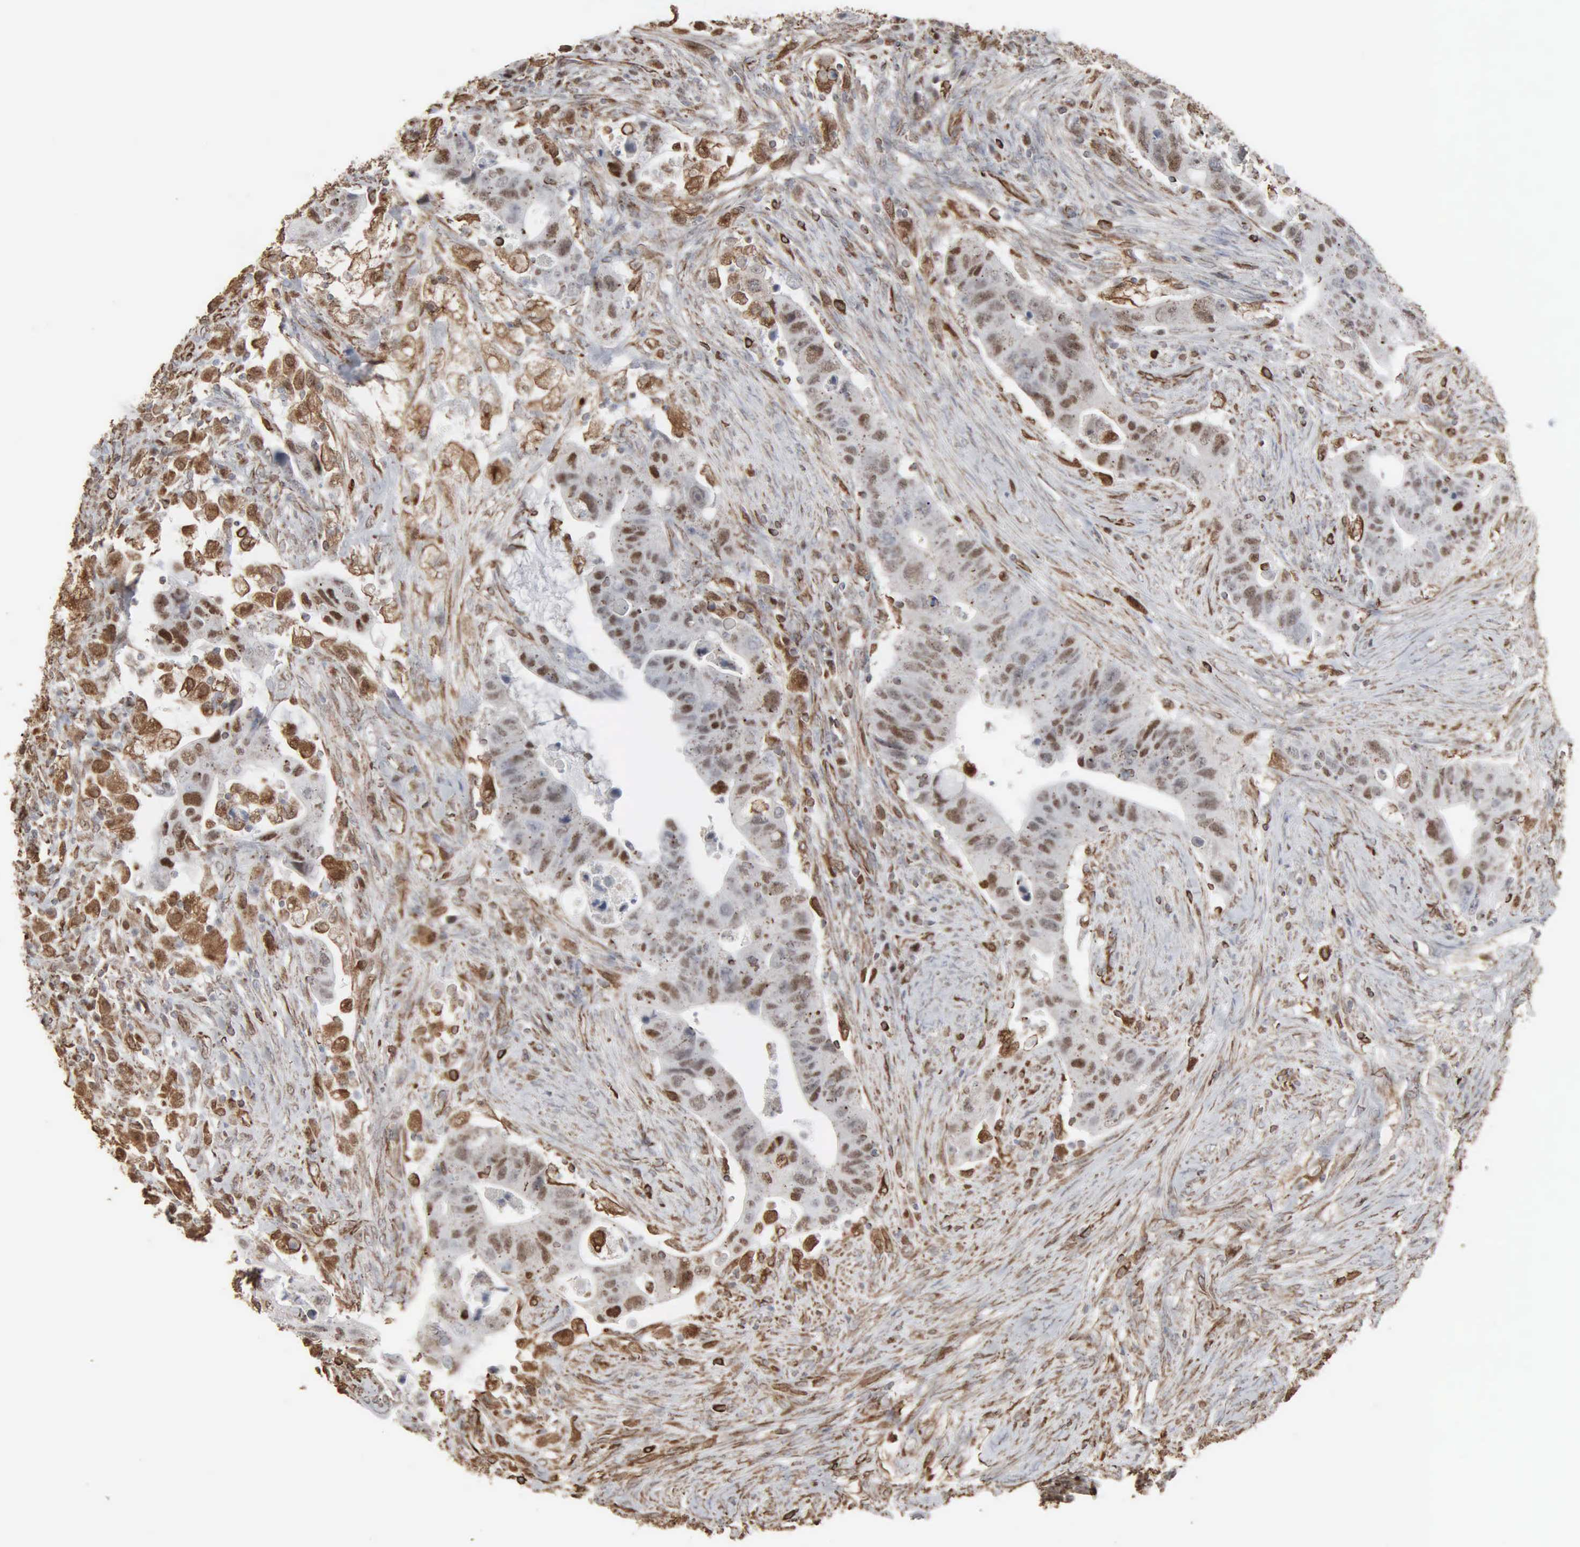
{"staining": {"intensity": "negative", "quantity": "none", "location": "none"}, "tissue": "colorectal cancer", "cell_type": "Tumor cells", "image_type": "cancer", "snomed": [{"axis": "morphology", "description": "Adenocarcinoma, NOS"}, {"axis": "topography", "description": "Rectum"}], "caption": "This photomicrograph is of colorectal cancer (adenocarcinoma) stained with immunohistochemistry (IHC) to label a protein in brown with the nuclei are counter-stained blue. There is no staining in tumor cells. Brightfield microscopy of IHC stained with DAB (brown) and hematoxylin (blue), captured at high magnification.", "gene": "CCNE1", "patient": {"sex": "female", "age": 71}}